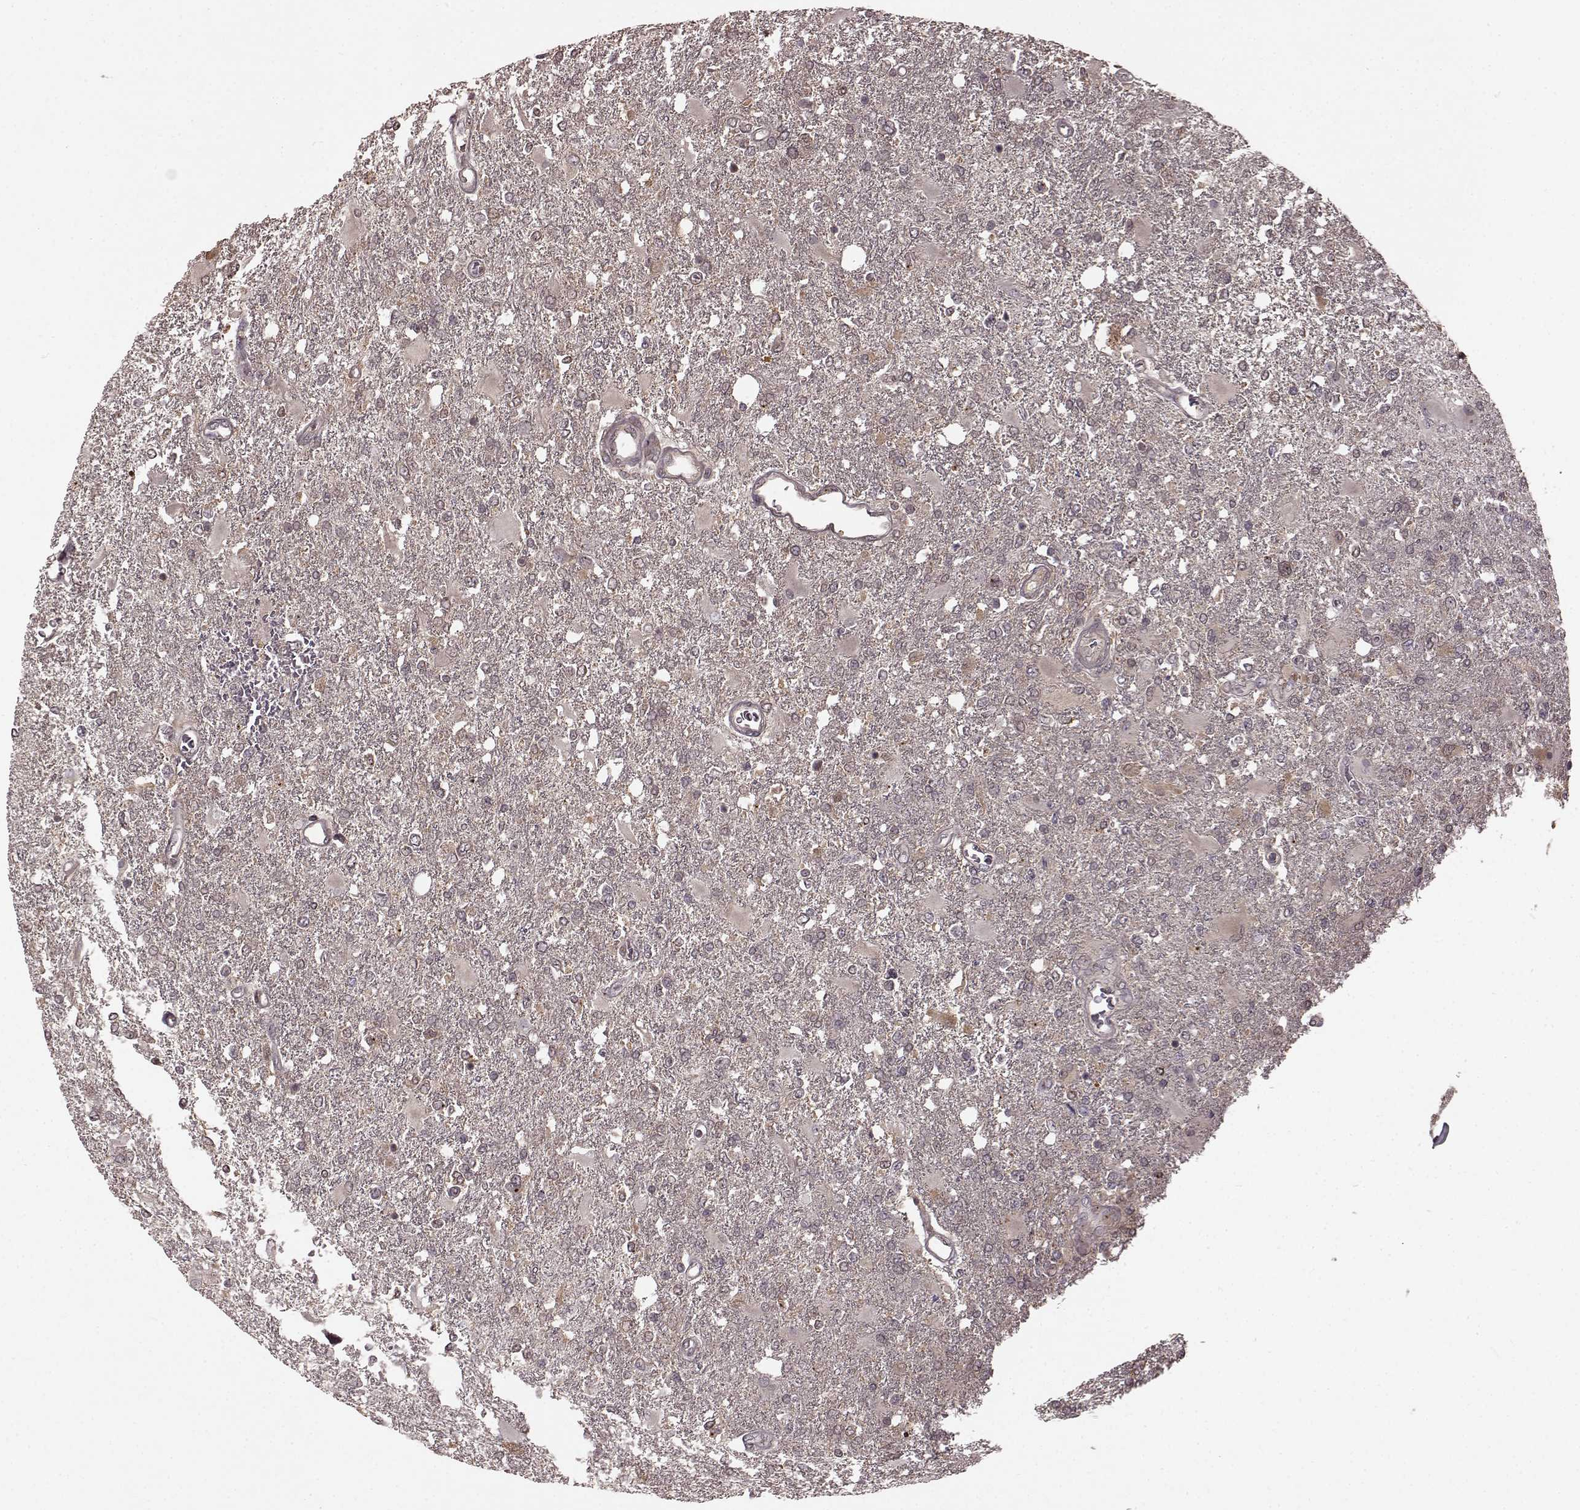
{"staining": {"intensity": "negative", "quantity": "none", "location": "none"}, "tissue": "glioma", "cell_type": "Tumor cells", "image_type": "cancer", "snomed": [{"axis": "morphology", "description": "Glioma, malignant, High grade"}, {"axis": "topography", "description": "Cerebral cortex"}], "caption": "IHC photomicrograph of malignant glioma (high-grade) stained for a protein (brown), which displays no expression in tumor cells. (Stains: DAB (3,3'-diaminobenzidine) immunohistochemistry with hematoxylin counter stain, Microscopy: brightfield microscopy at high magnification).", "gene": "GSS", "patient": {"sex": "male", "age": 79}}